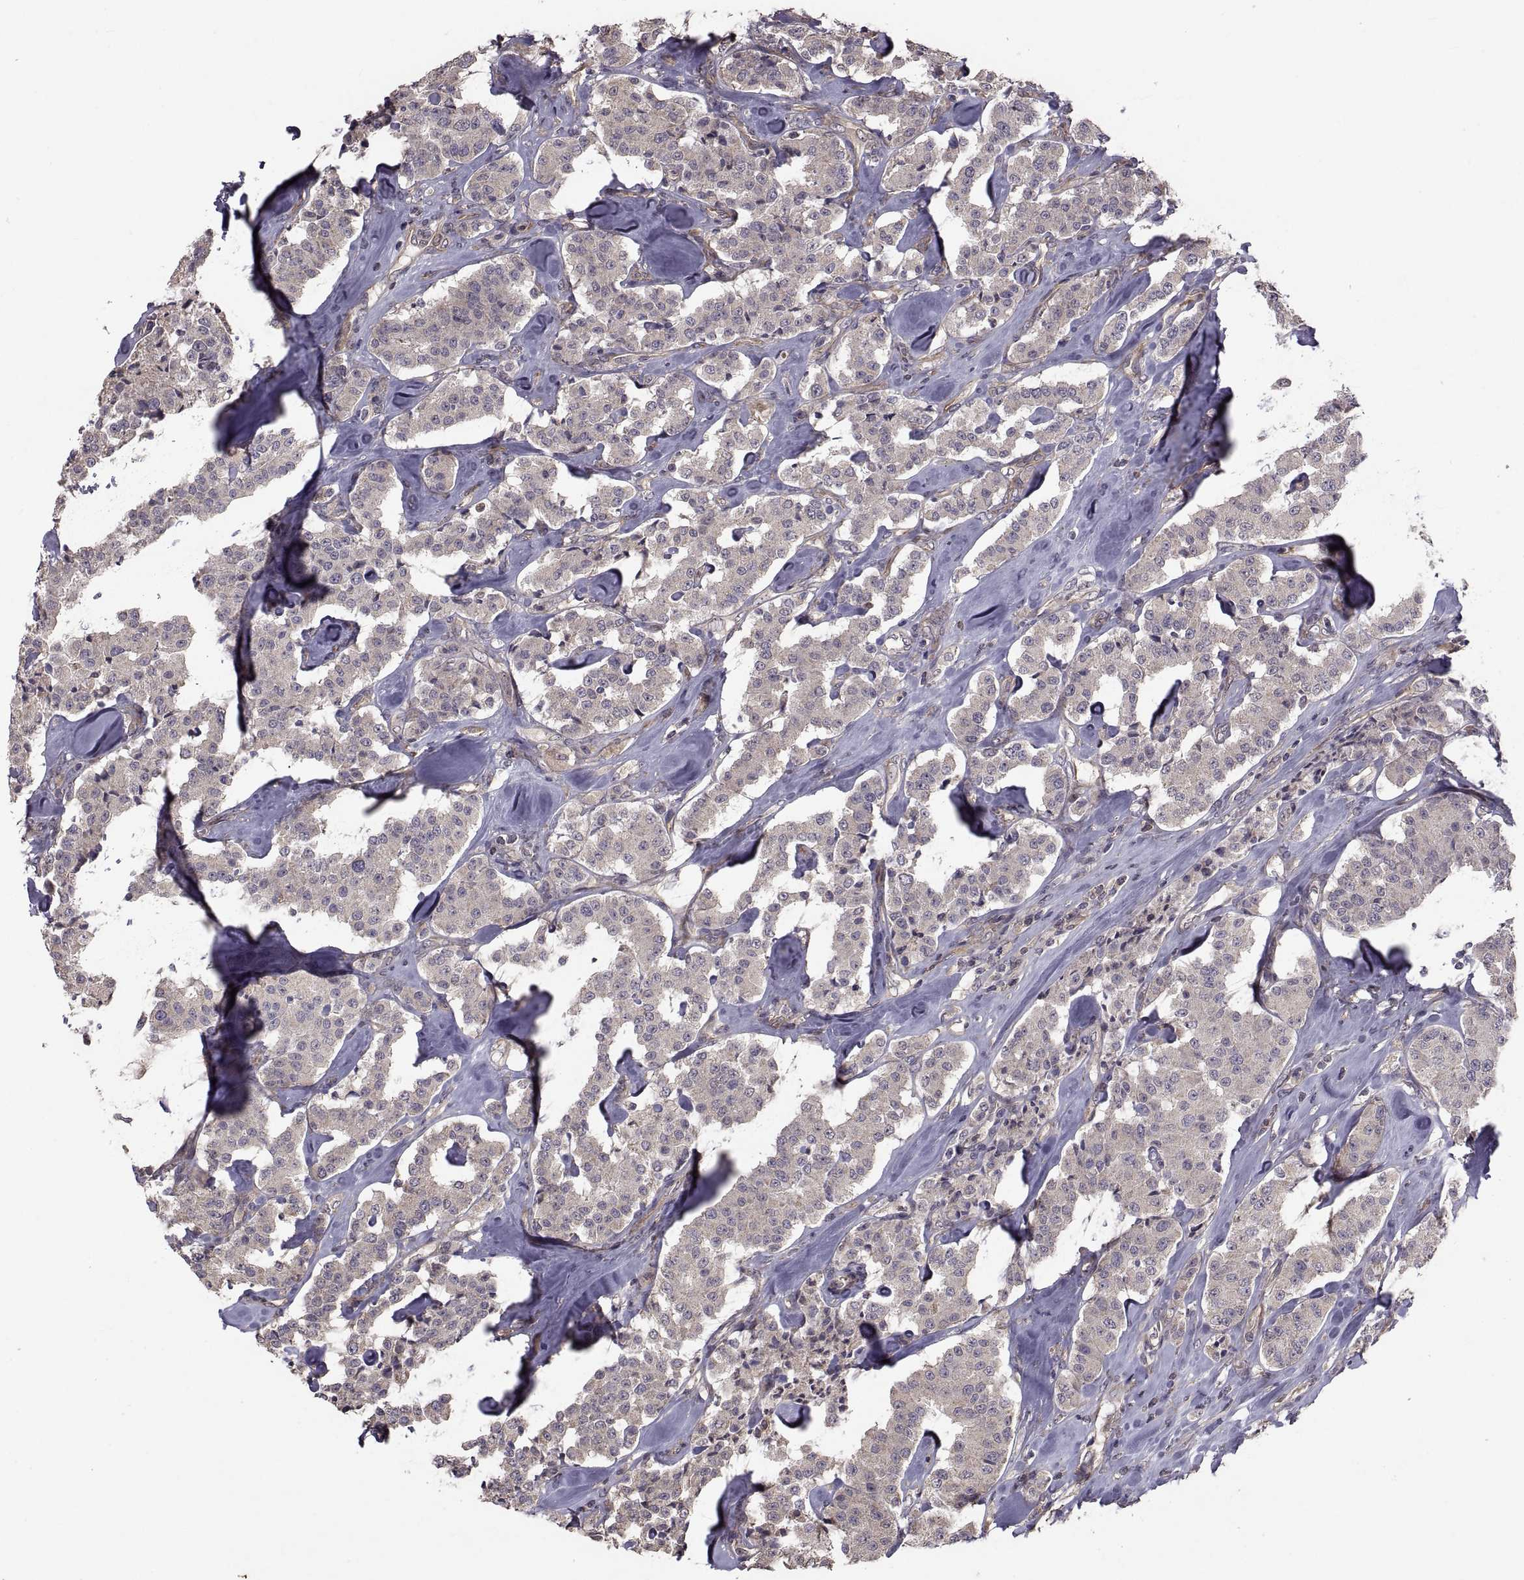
{"staining": {"intensity": "negative", "quantity": "none", "location": "none"}, "tissue": "carcinoid", "cell_type": "Tumor cells", "image_type": "cancer", "snomed": [{"axis": "morphology", "description": "Carcinoid, malignant, NOS"}, {"axis": "topography", "description": "Pancreas"}], "caption": "There is no significant positivity in tumor cells of malignant carcinoid. (DAB (3,3'-diaminobenzidine) immunohistochemistry (IHC), high magnification).", "gene": "PMM2", "patient": {"sex": "male", "age": 41}}